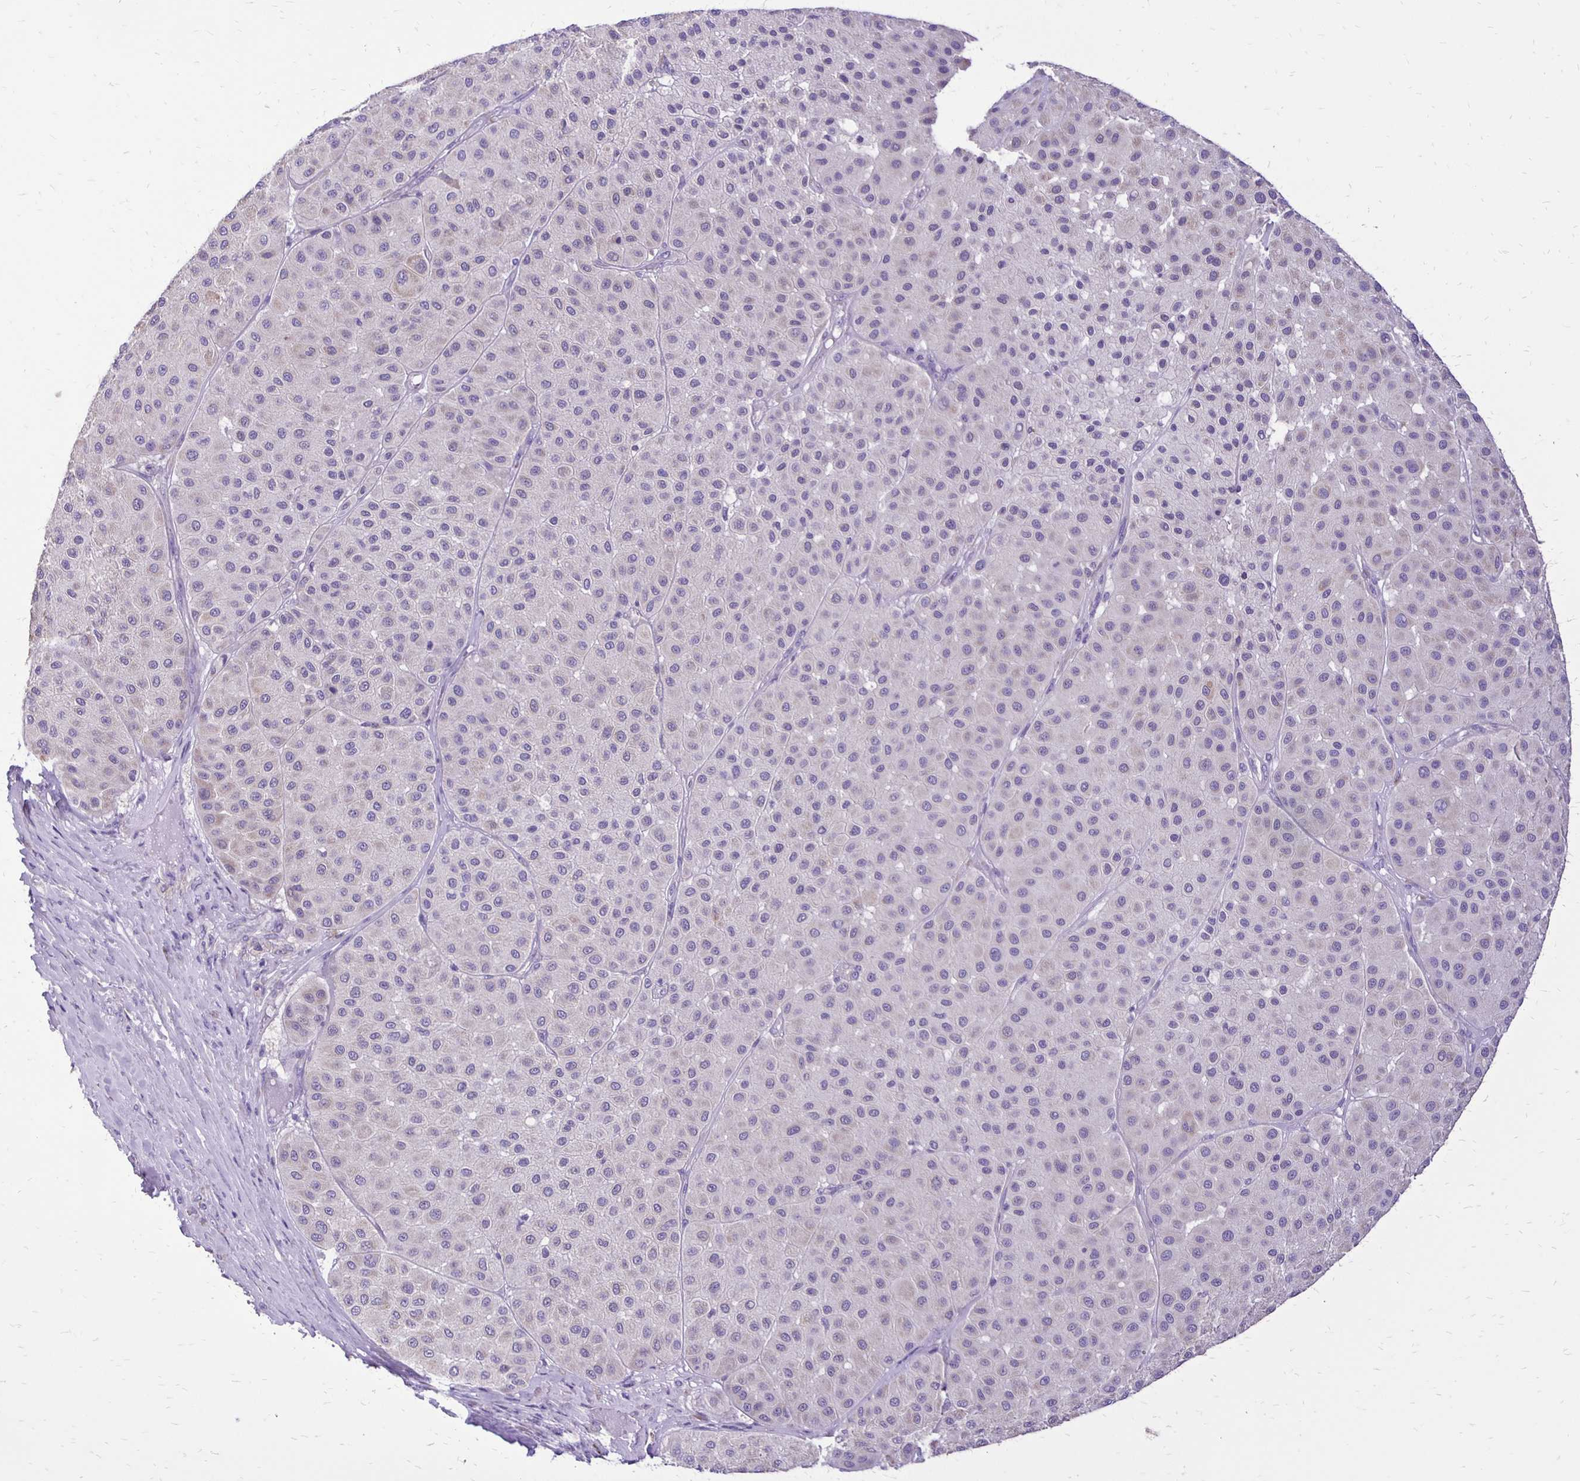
{"staining": {"intensity": "negative", "quantity": "none", "location": "none"}, "tissue": "melanoma", "cell_type": "Tumor cells", "image_type": "cancer", "snomed": [{"axis": "morphology", "description": "Malignant melanoma, Metastatic site"}, {"axis": "topography", "description": "Smooth muscle"}], "caption": "Immunohistochemical staining of human malignant melanoma (metastatic site) exhibits no significant positivity in tumor cells. The staining is performed using DAB (3,3'-diaminobenzidine) brown chromogen with nuclei counter-stained in using hematoxylin.", "gene": "ANKRD45", "patient": {"sex": "male", "age": 41}}